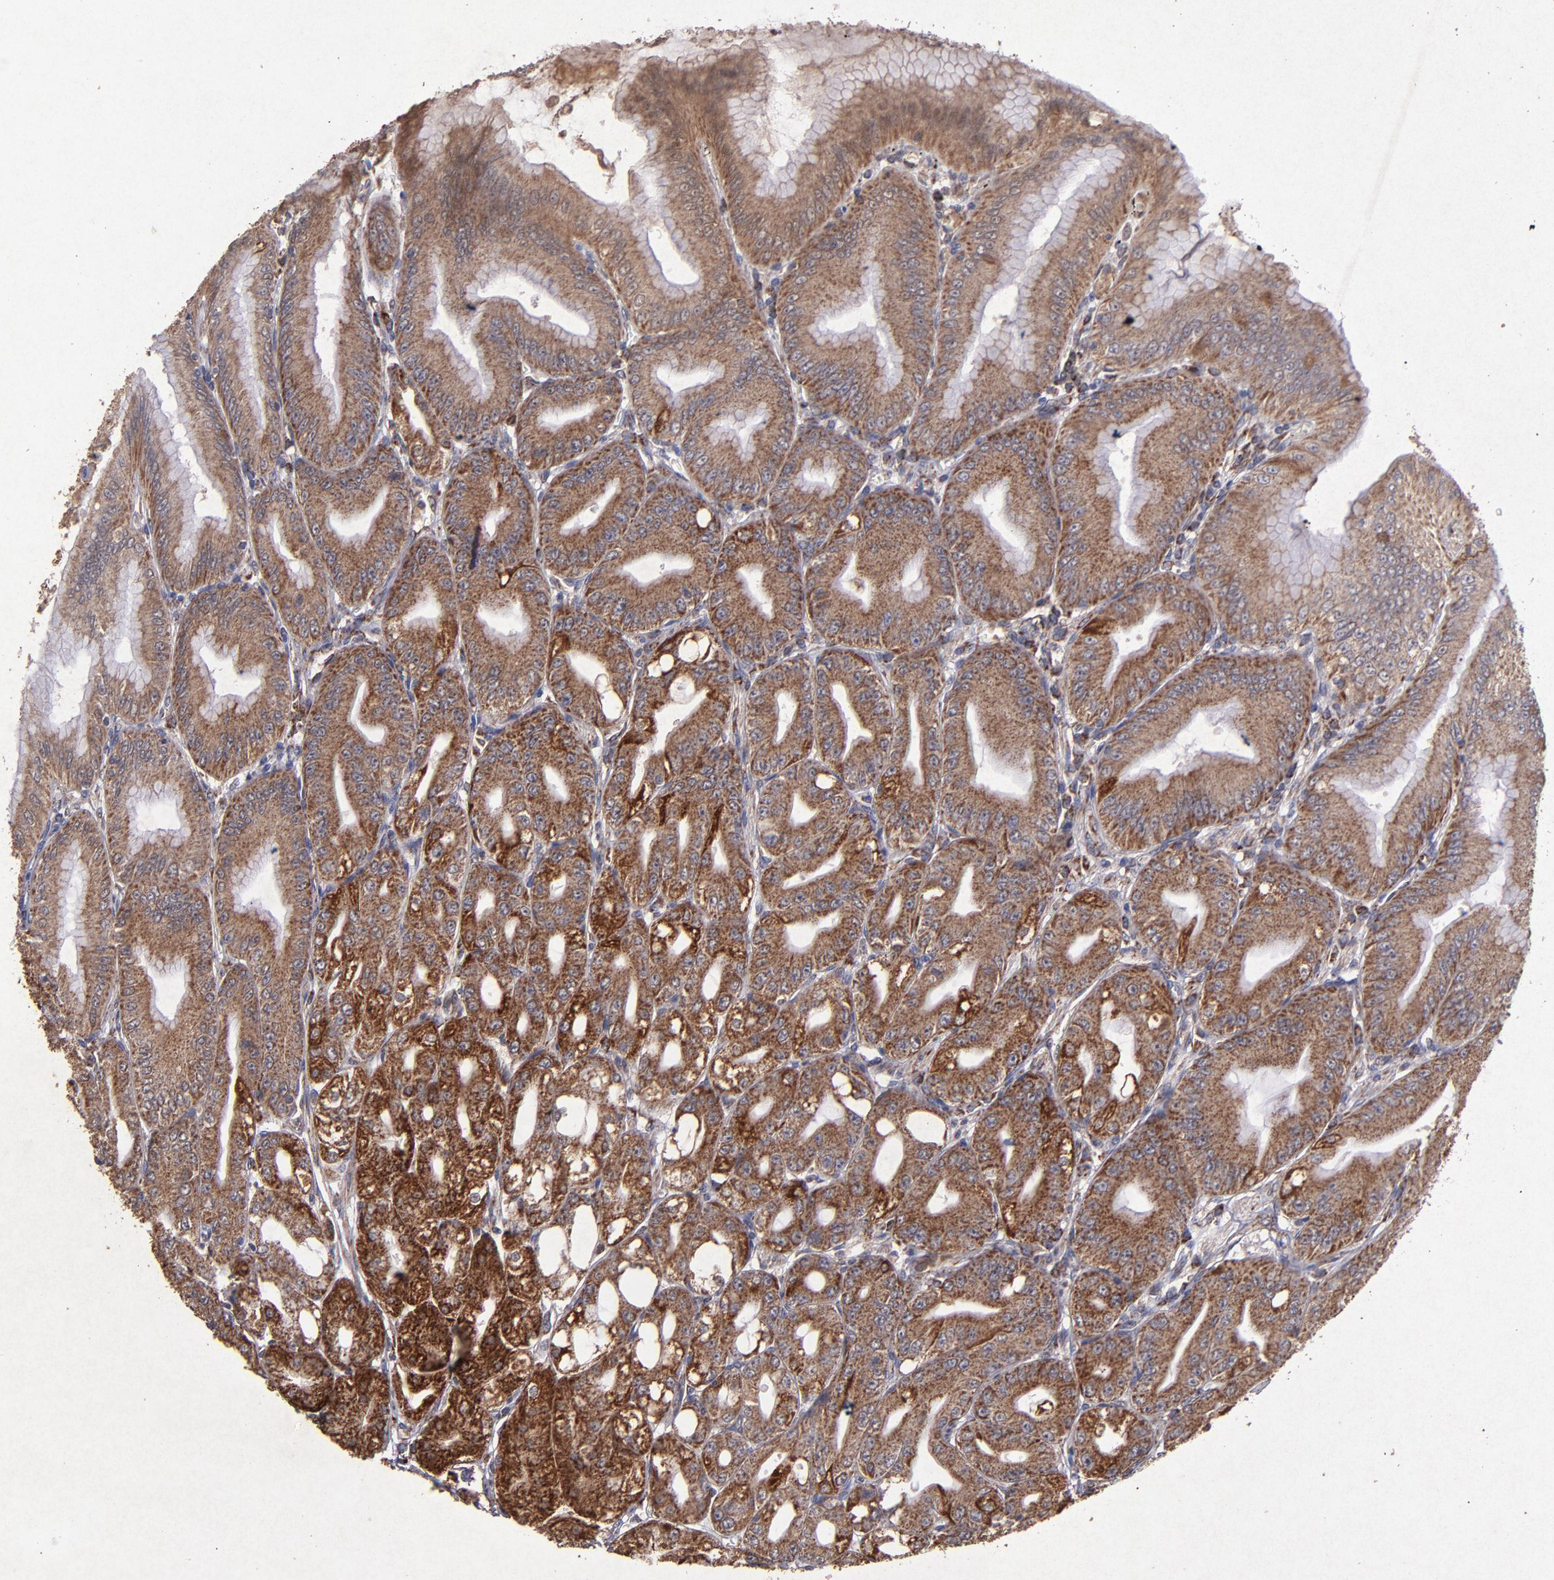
{"staining": {"intensity": "moderate", "quantity": "25%-75%", "location": "cytoplasmic/membranous"}, "tissue": "stomach", "cell_type": "Glandular cells", "image_type": "normal", "snomed": [{"axis": "morphology", "description": "Normal tissue, NOS"}, {"axis": "topography", "description": "Stomach, lower"}], "caption": "Benign stomach displays moderate cytoplasmic/membranous positivity in about 25%-75% of glandular cells, visualized by immunohistochemistry.", "gene": "TIMM9", "patient": {"sex": "male", "age": 71}}